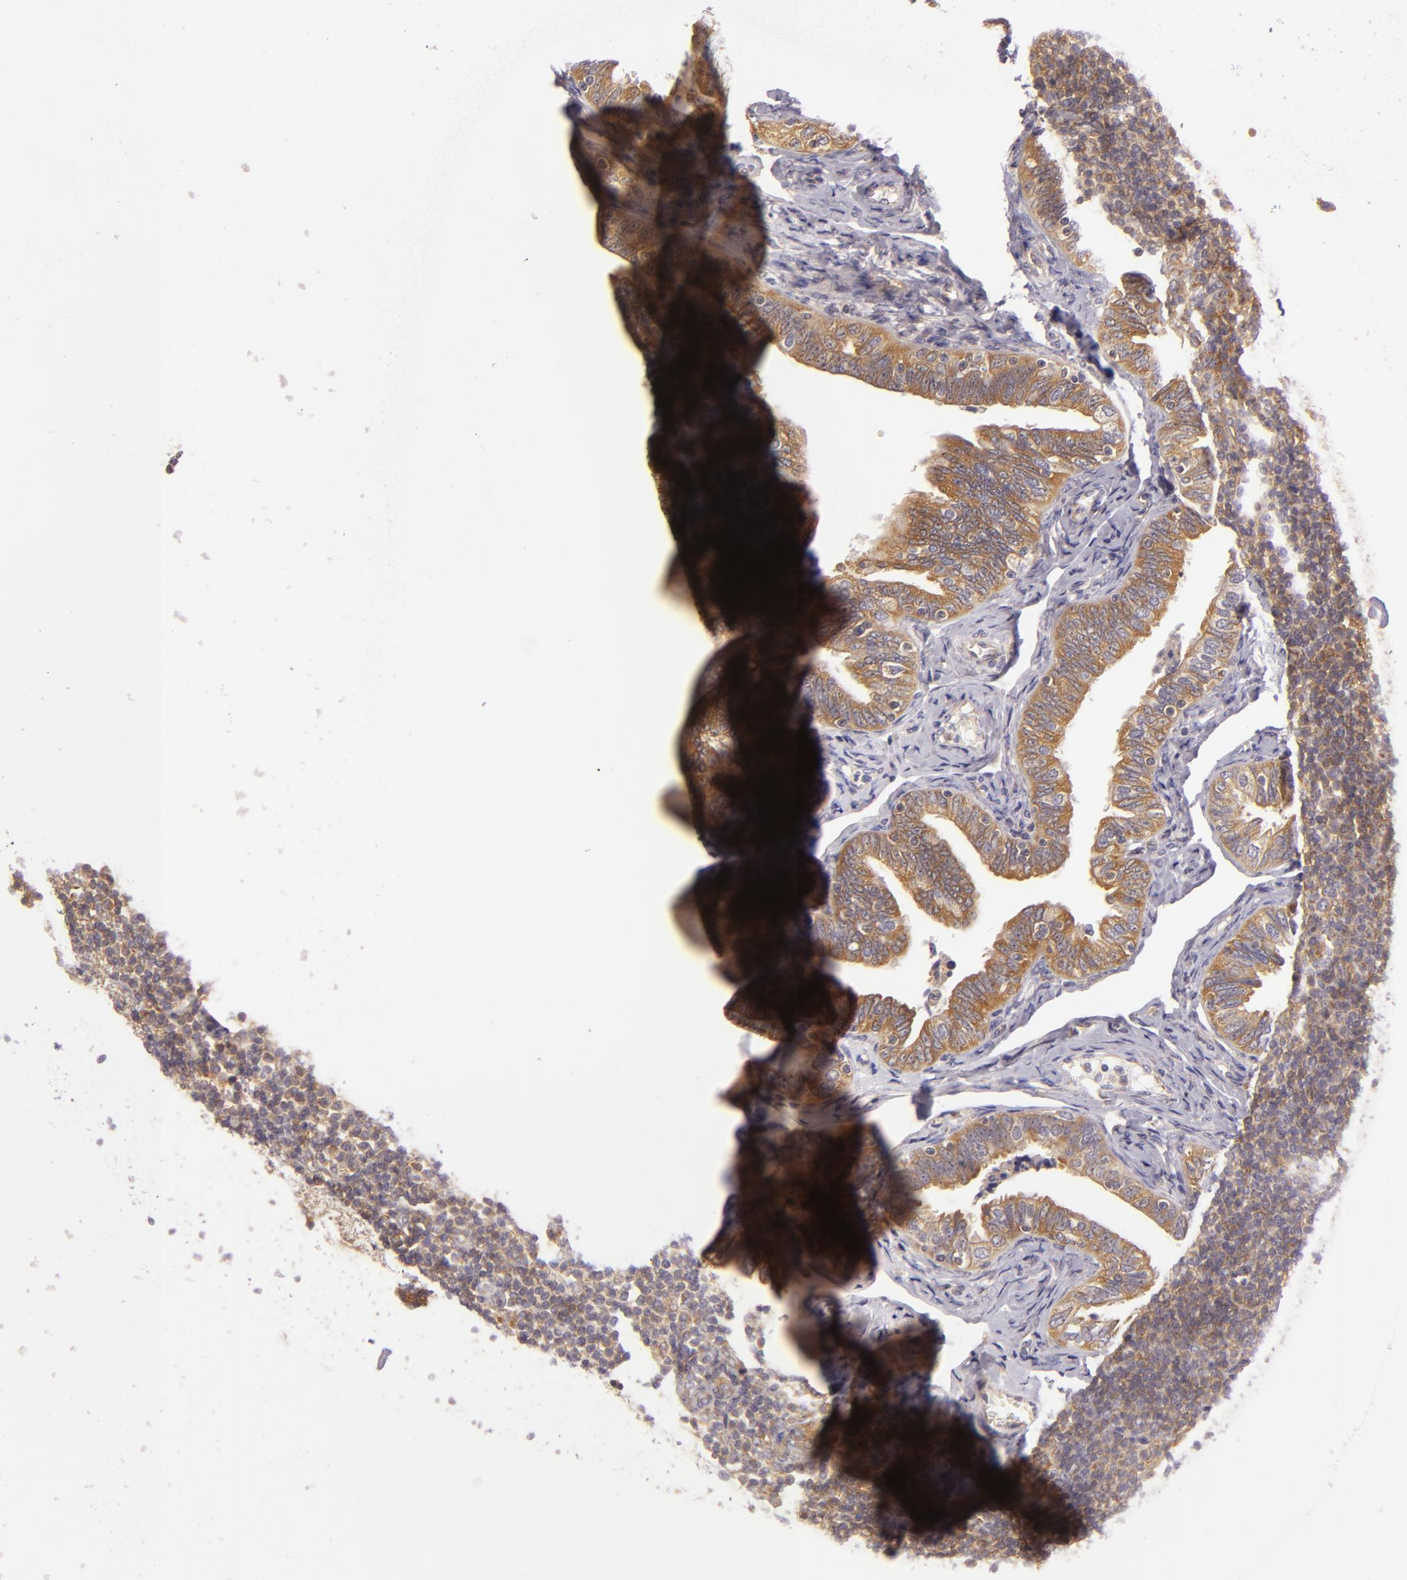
{"staining": {"intensity": "moderate", "quantity": ">75%", "location": "cytoplasmic/membranous"}, "tissue": "fallopian tube", "cell_type": "Glandular cells", "image_type": "normal", "snomed": [{"axis": "morphology", "description": "Normal tissue, NOS"}, {"axis": "topography", "description": "Fallopian tube"}, {"axis": "topography", "description": "Ovary"}], "caption": "This histopathology image demonstrates immunohistochemistry staining of unremarkable human fallopian tube, with medium moderate cytoplasmic/membranous staining in approximately >75% of glandular cells.", "gene": "UPF3B", "patient": {"sex": "female", "age": 69}}